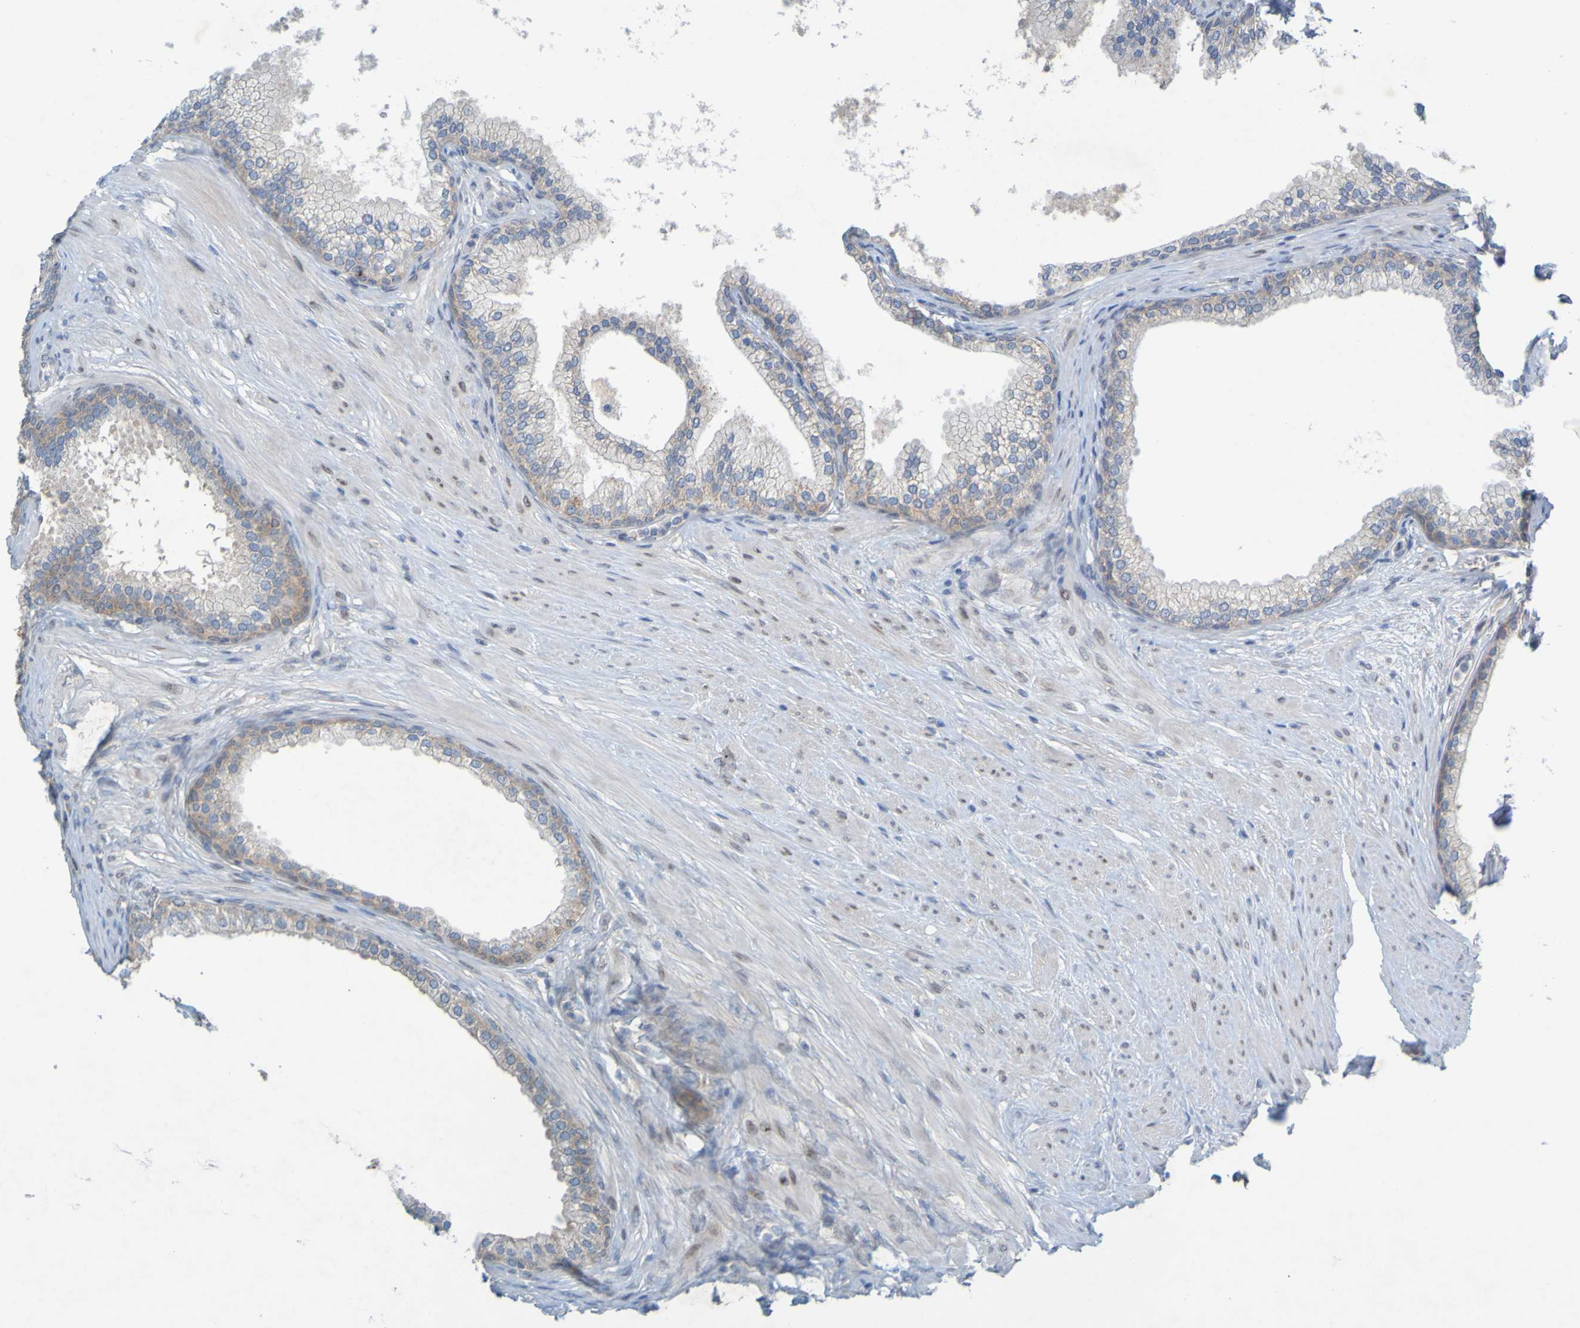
{"staining": {"intensity": "weak", "quantity": ">75%", "location": "cytoplasmic/membranous"}, "tissue": "prostate", "cell_type": "Glandular cells", "image_type": "normal", "snomed": [{"axis": "morphology", "description": "Normal tissue, NOS"}, {"axis": "morphology", "description": "Urothelial carcinoma, Low grade"}, {"axis": "topography", "description": "Urinary bladder"}, {"axis": "topography", "description": "Prostate"}], "caption": "Immunohistochemistry photomicrograph of unremarkable prostate stained for a protein (brown), which reveals low levels of weak cytoplasmic/membranous staining in about >75% of glandular cells.", "gene": "MAG", "patient": {"sex": "male", "age": 60}}